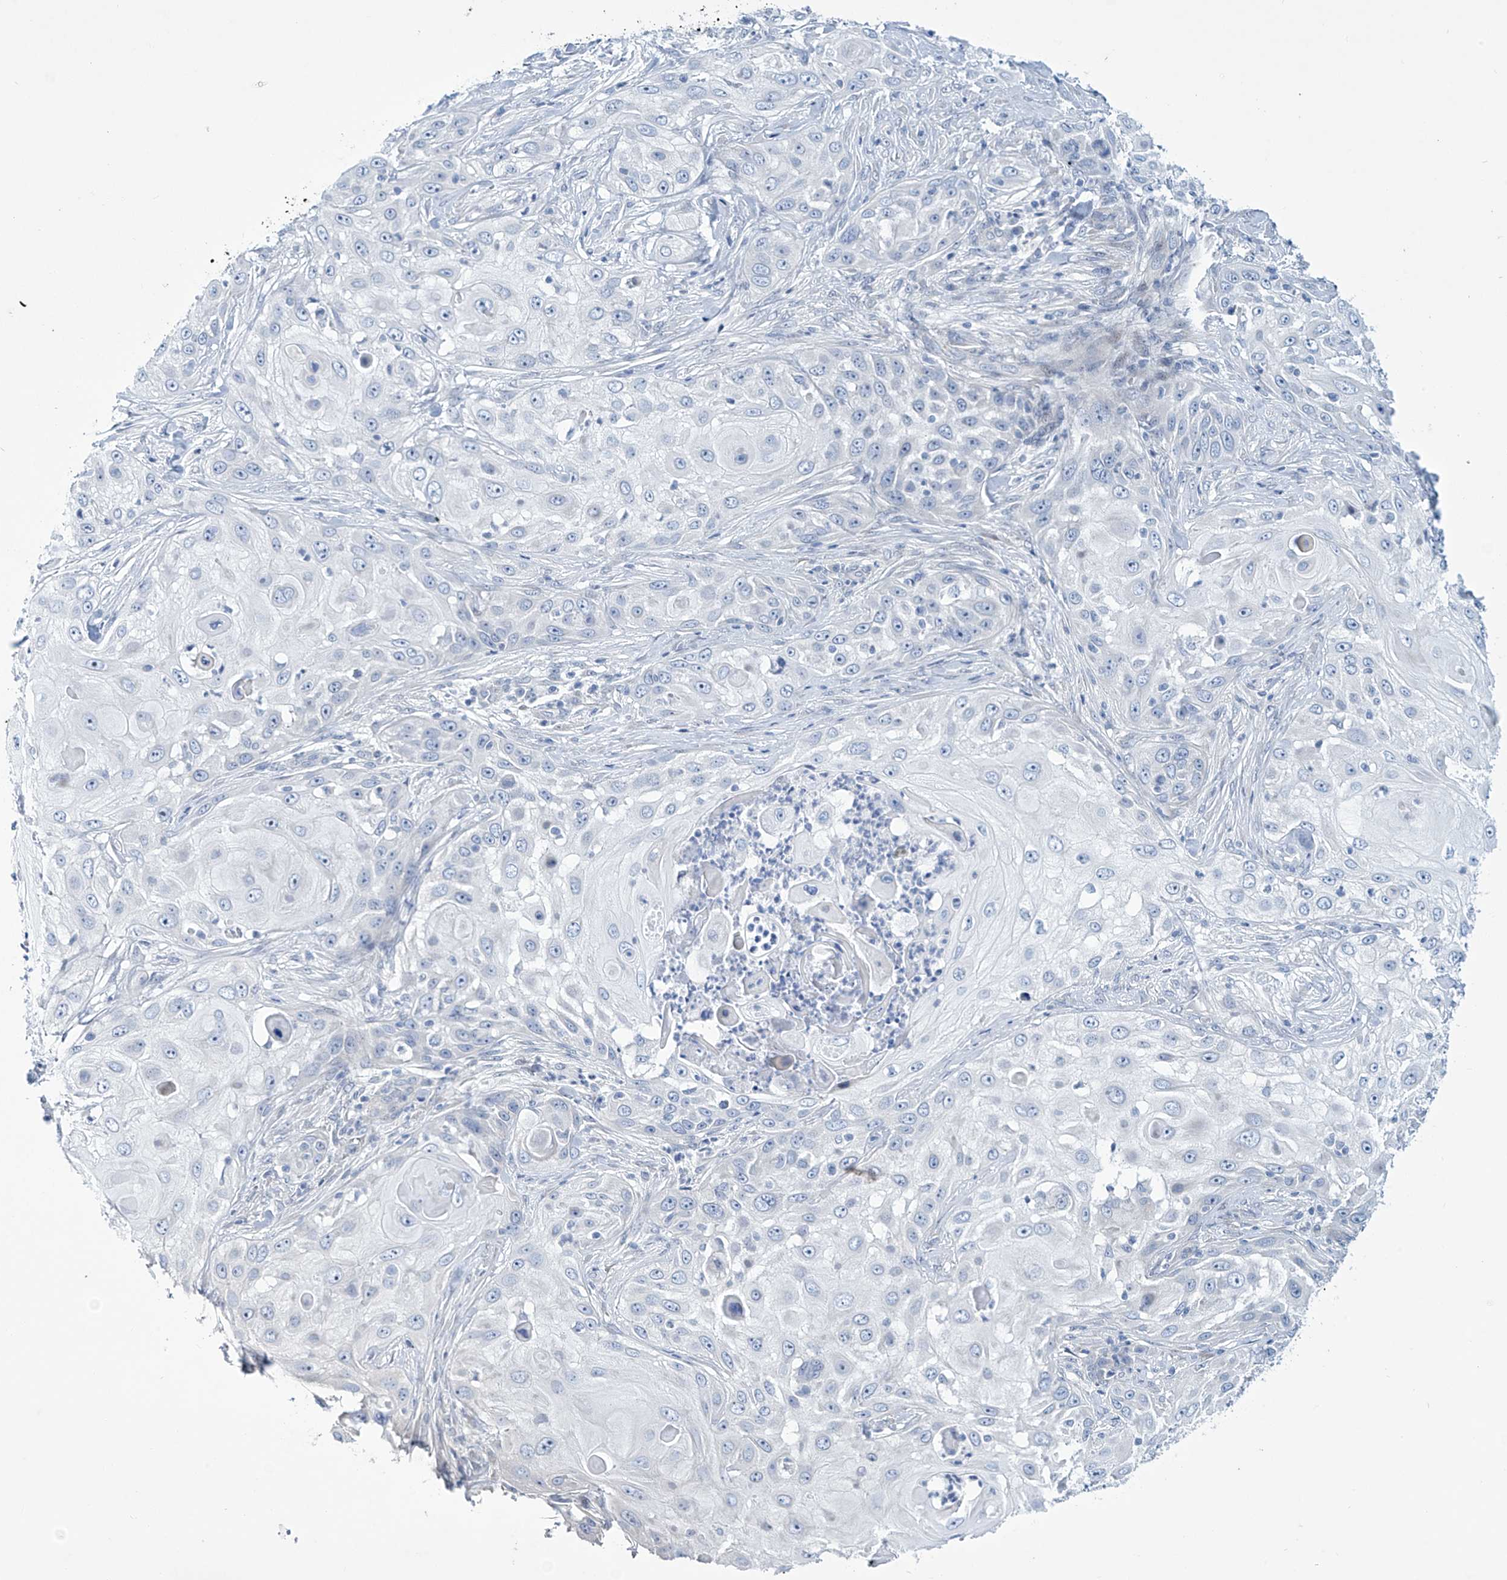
{"staining": {"intensity": "negative", "quantity": "none", "location": "none"}, "tissue": "skin cancer", "cell_type": "Tumor cells", "image_type": "cancer", "snomed": [{"axis": "morphology", "description": "Squamous cell carcinoma, NOS"}, {"axis": "topography", "description": "Skin"}], "caption": "Squamous cell carcinoma (skin) stained for a protein using immunohistochemistry (IHC) displays no staining tumor cells.", "gene": "TRIM60", "patient": {"sex": "female", "age": 44}}